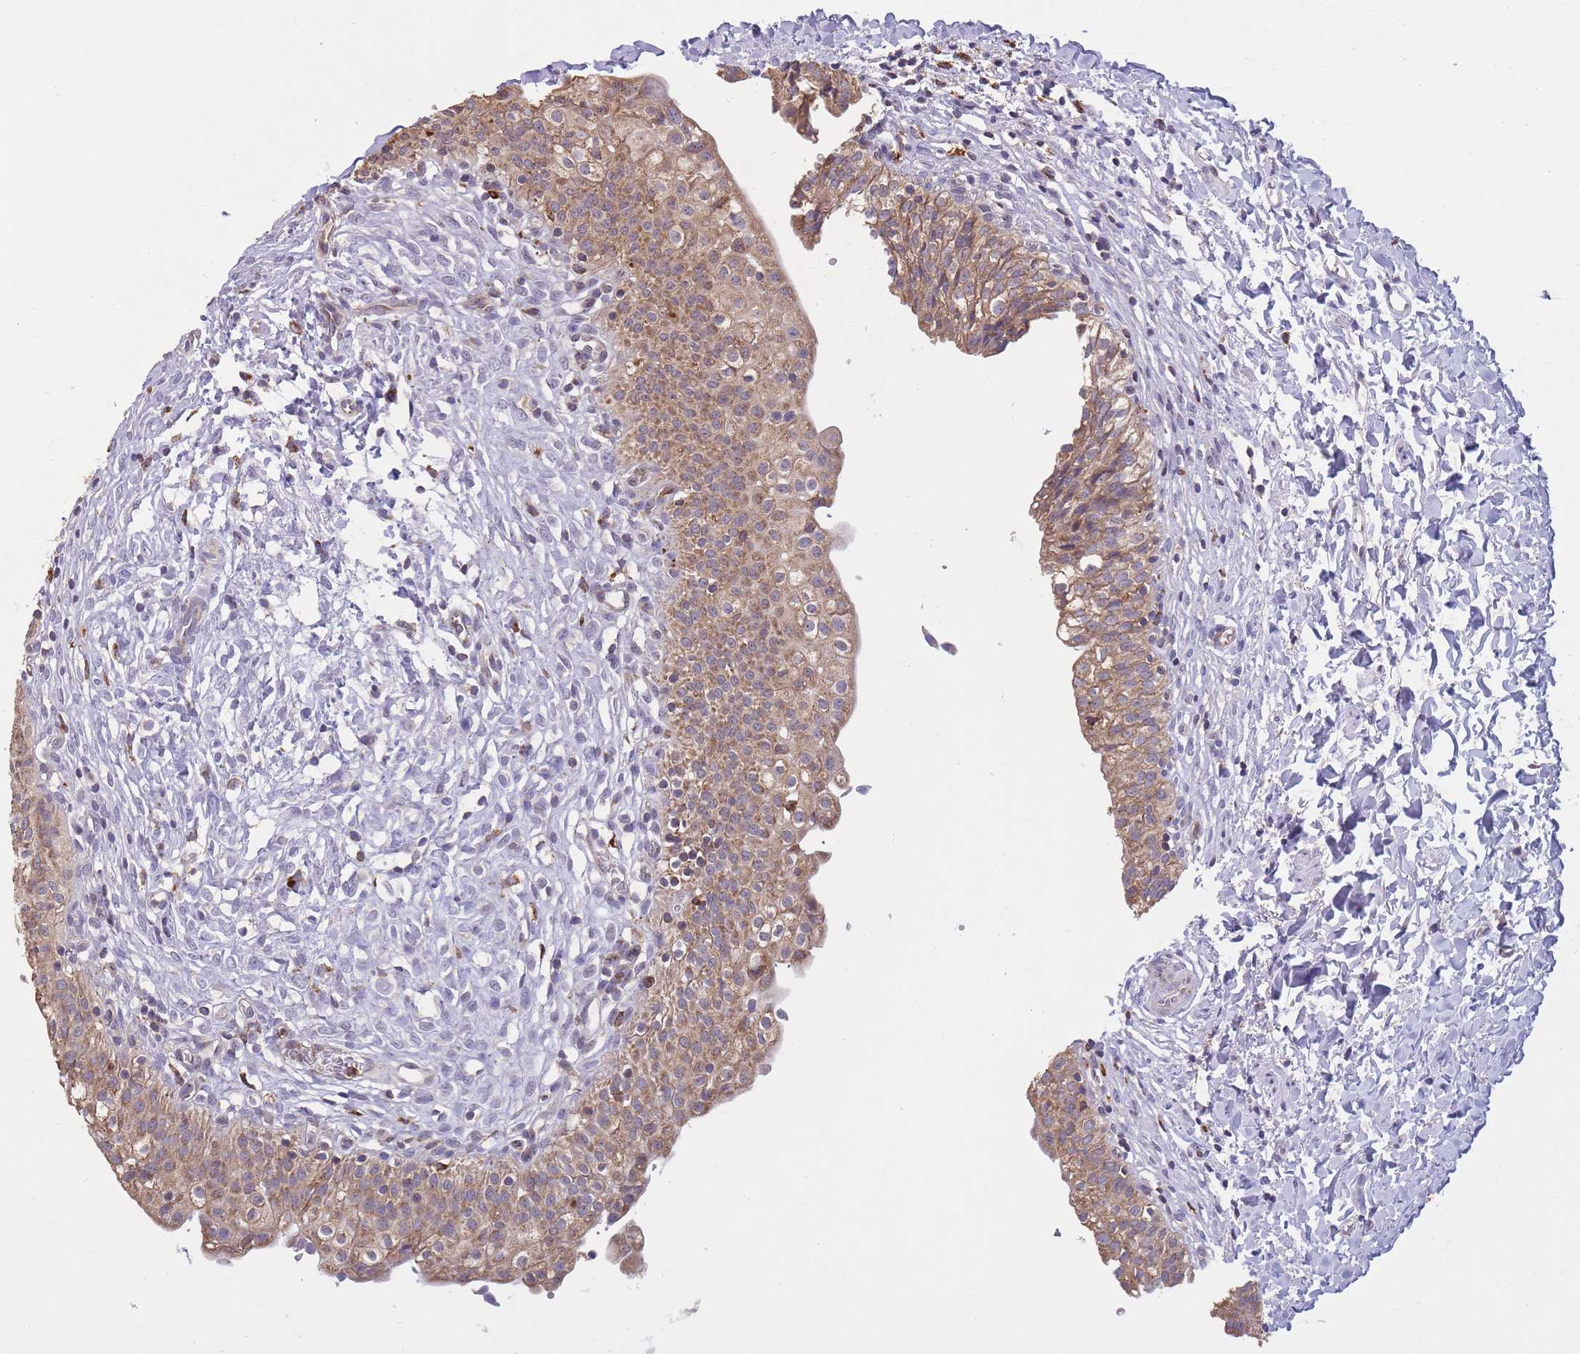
{"staining": {"intensity": "moderate", "quantity": ">75%", "location": "cytoplasmic/membranous"}, "tissue": "urinary bladder", "cell_type": "Urothelial cells", "image_type": "normal", "snomed": [{"axis": "morphology", "description": "Normal tissue, NOS"}, {"axis": "topography", "description": "Urinary bladder"}], "caption": "Protein expression analysis of benign human urinary bladder reveals moderate cytoplasmic/membranous staining in approximately >75% of urothelial cells. (IHC, brightfield microscopy, high magnification).", "gene": "ZNF662", "patient": {"sex": "male", "age": 55}}